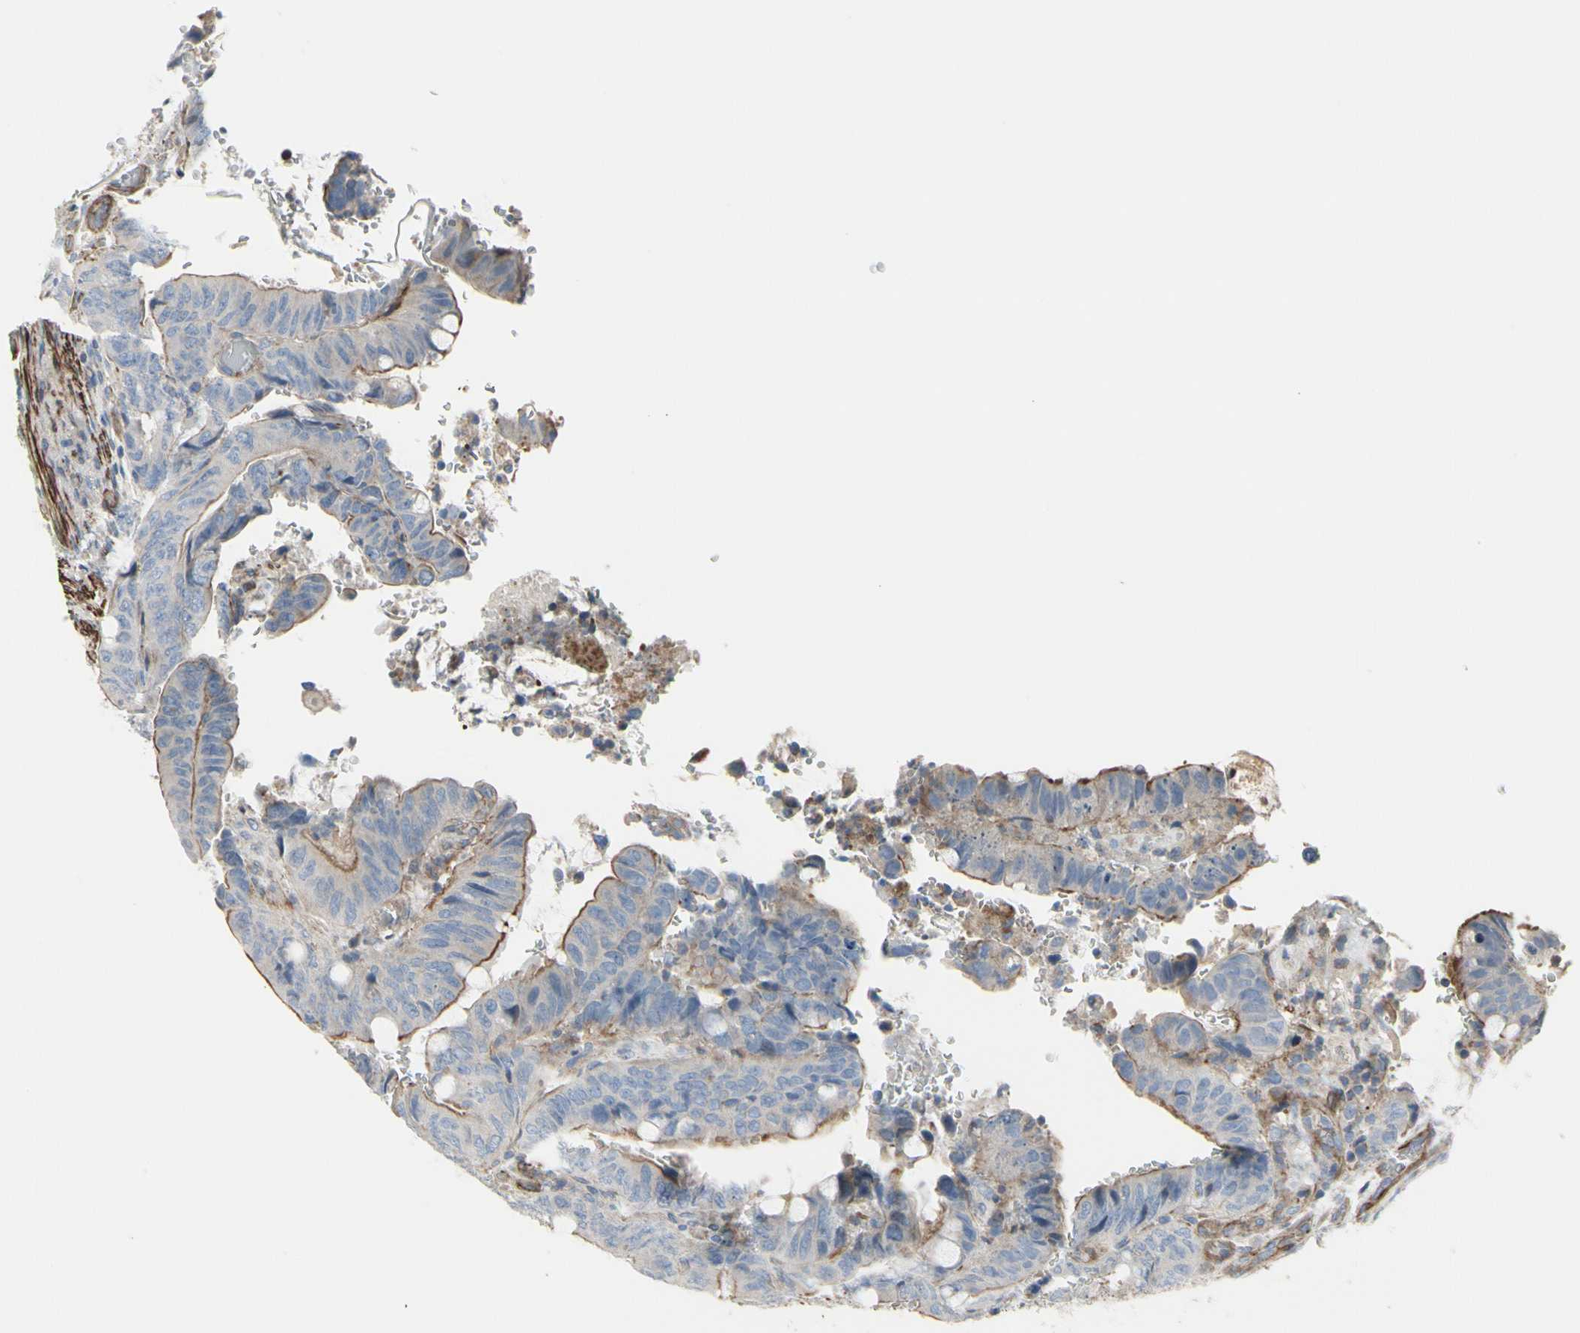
{"staining": {"intensity": "strong", "quantity": "<25%", "location": "cytoplasmic/membranous"}, "tissue": "colorectal cancer", "cell_type": "Tumor cells", "image_type": "cancer", "snomed": [{"axis": "morphology", "description": "Normal tissue, NOS"}, {"axis": "morphology", "description": "Adenocarcinoma, NOS"}, {"axis": "topography", "description": "Rectum"}, {"axis": "topography", "description": "Peripheral nerve tissue"}], "caption": "An immunohistochemistry (IHC) image of tumor tissue is shown. Protein staining in brown highlights strong cytoplasmic/membranous positivity in colorectal adenocarcinoma within tumor cells.", "gene": "TPM1", "patient": {"sex": "male", "age": 92}}